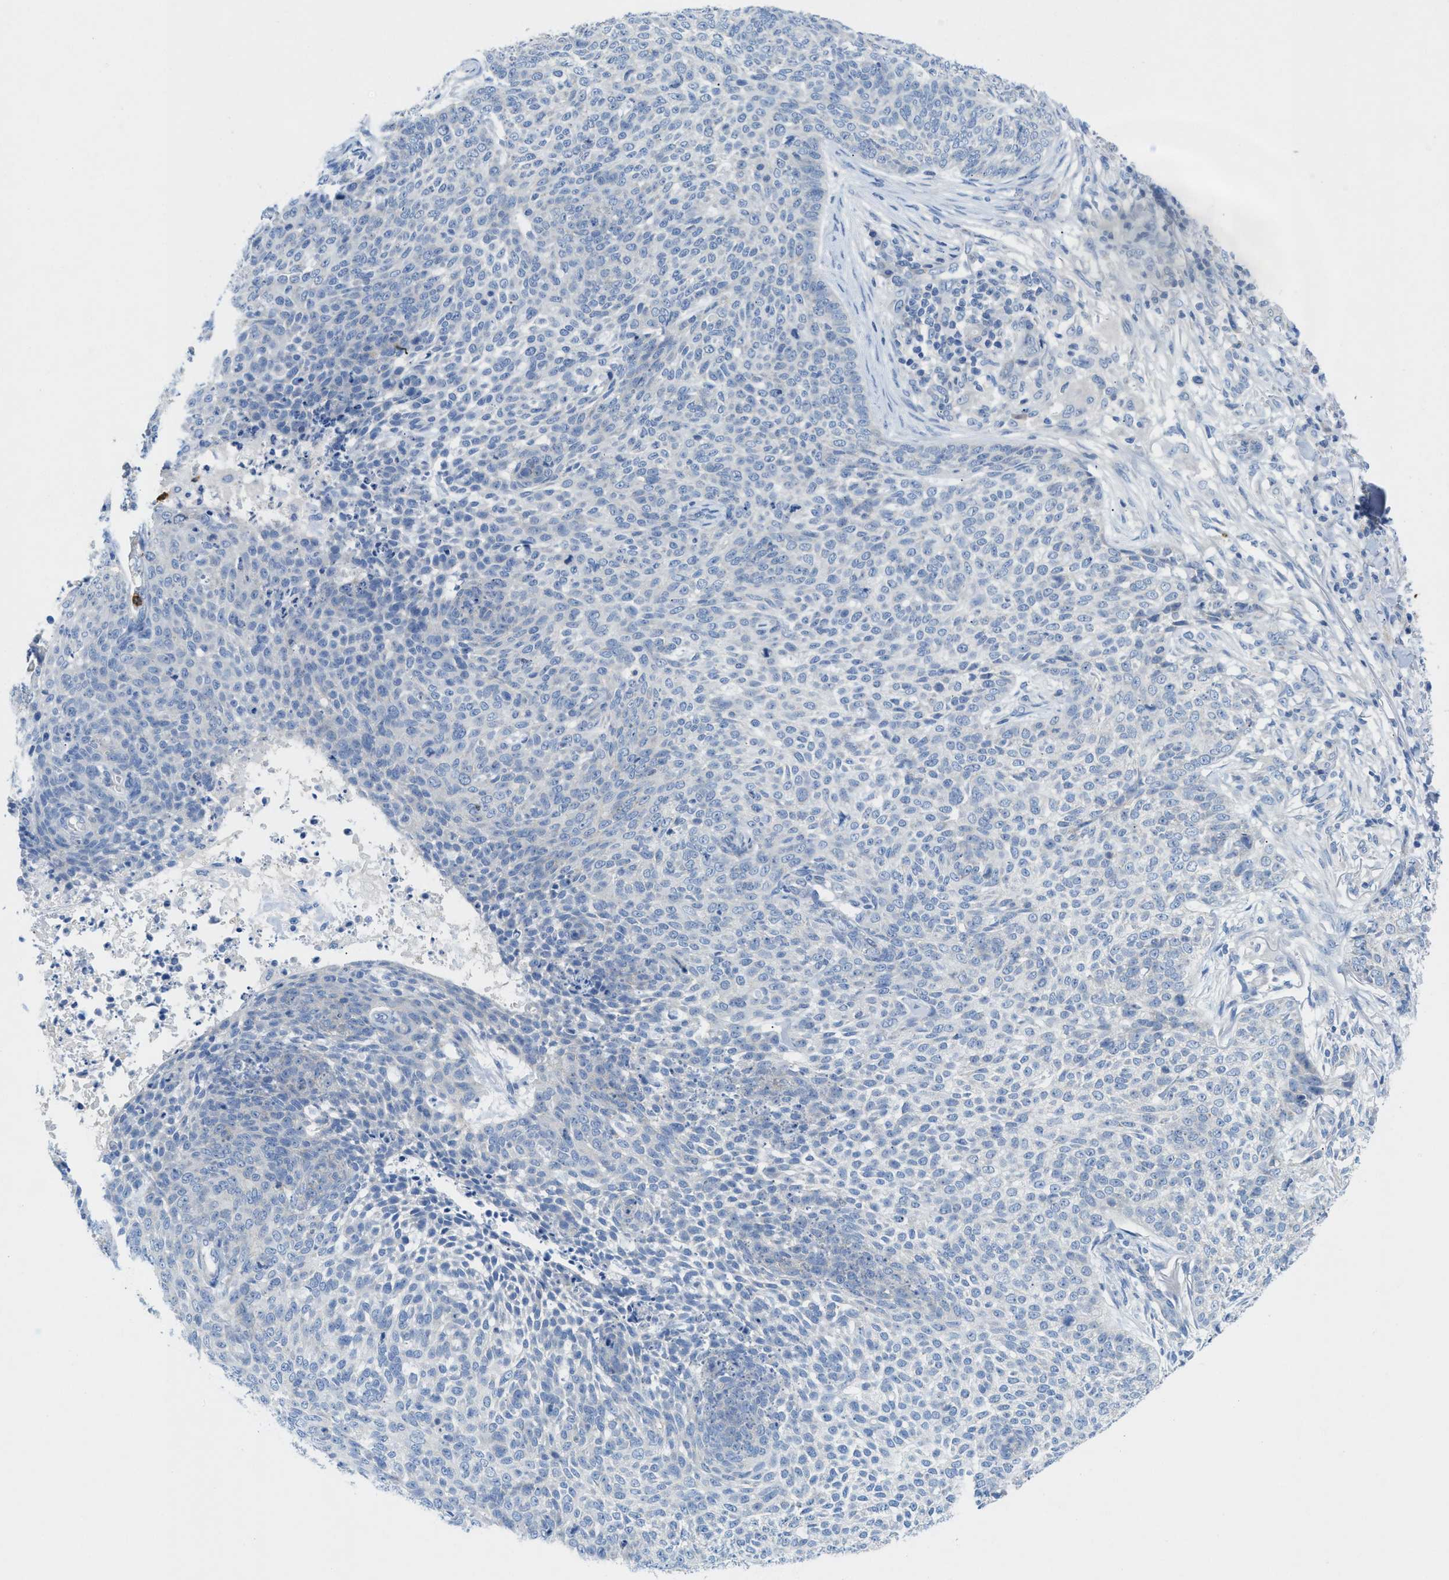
{"staining": {"intensity": "negative", "quantity": "none", "location": "none"}, "tissue": "skin cancer", "cell_type": "Tumor cells", "image_type": "cancer", "snomed": [{"axis": "morphology", "description": "Basal cell carcinoma"}, {"axis": "topography", "description": "Skin"}], "caption": "Immunohistochemistry (IHC) of human skin basal cell carcinoma exhibits no expression in tumor cells. (DAB (3,3'-diaminobenzidine) immunohistochemistry, high magnification).", "gene": "CMTM1", "patient": {"sex": "female", "age": 64}}